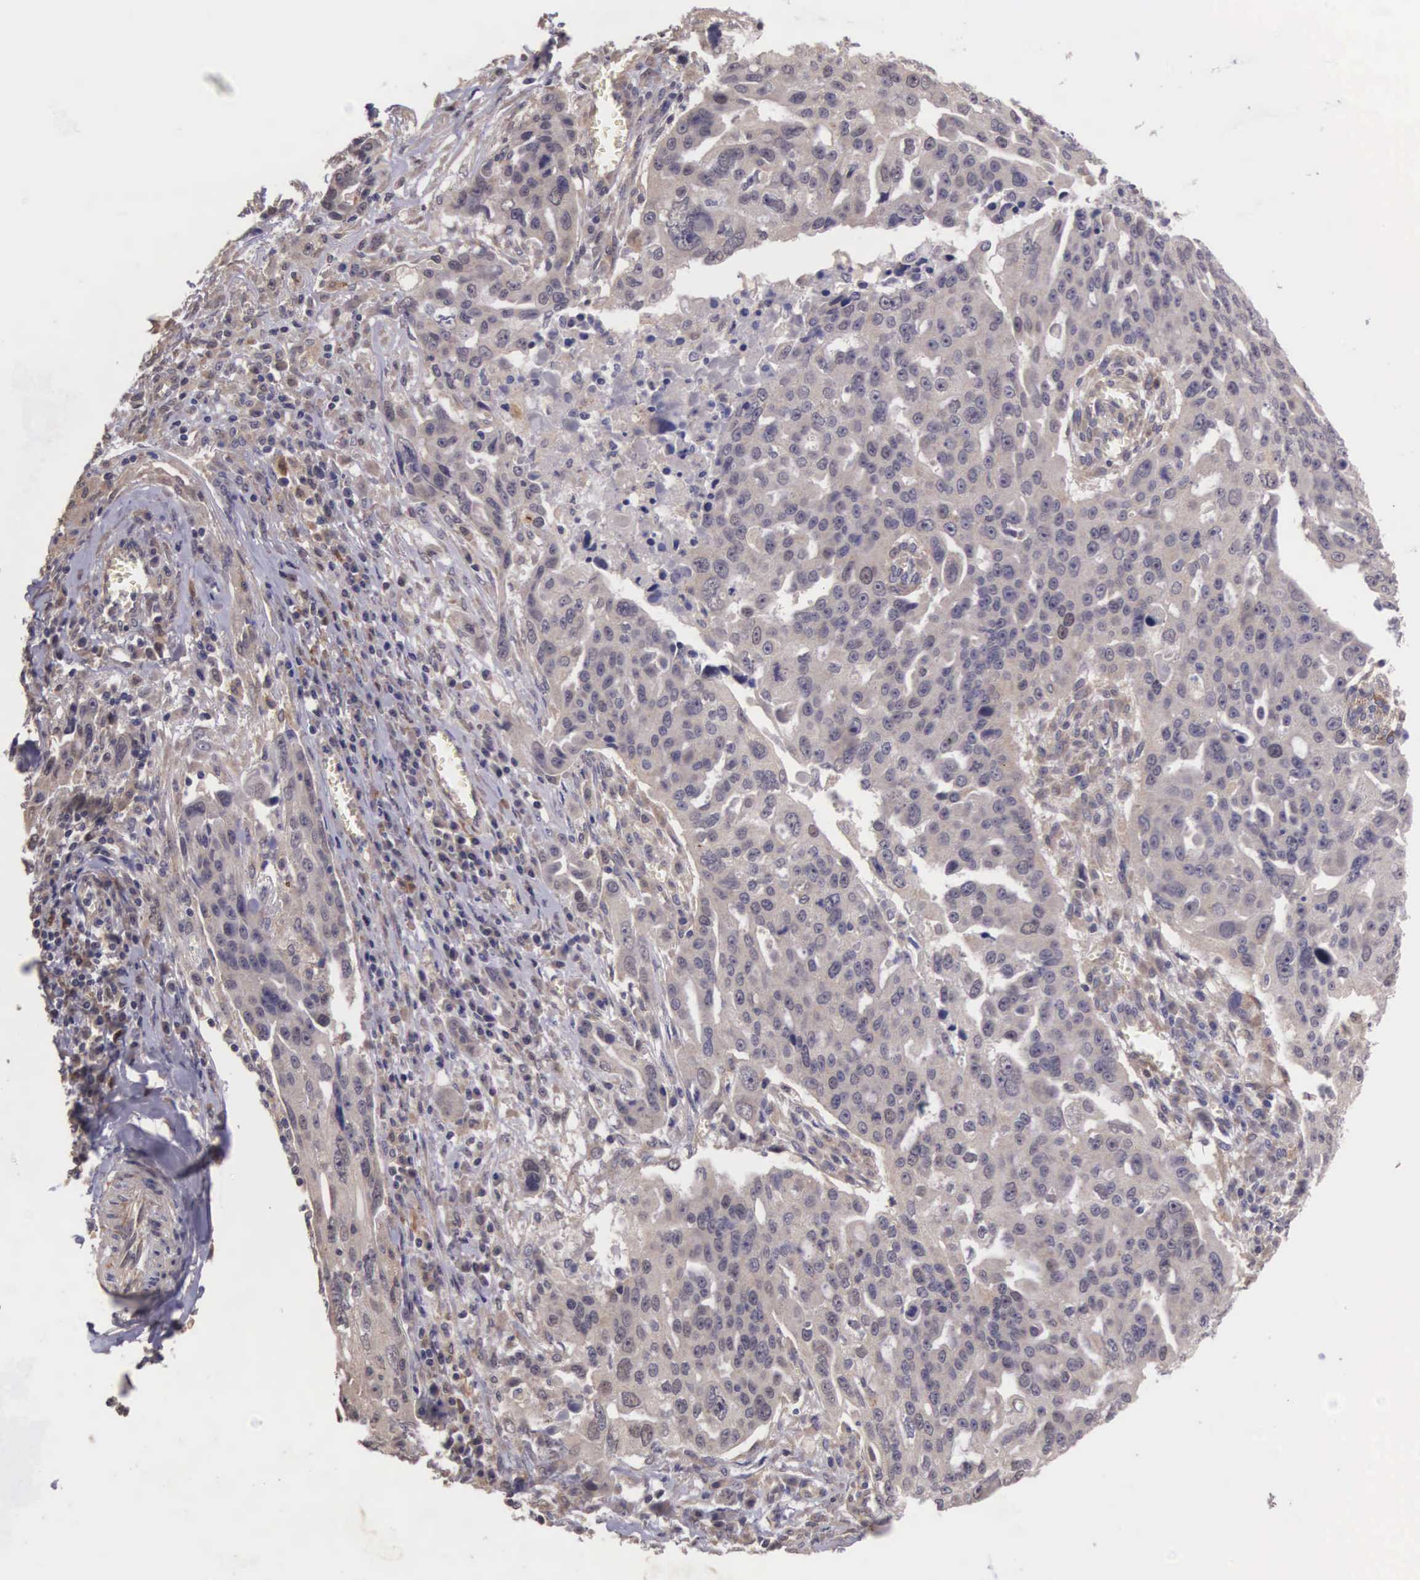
{"staining": {"intensity": "weak", "quantity": ">75%", "location": "cytoplasmic/membranous"}, "tissue": "ovarian cancer", "cell_type": "Tumor cells", "image_type": "cancer", "snomed": [{"axis": "morphology", "description": "Carcinoma, endometroid"}, {"axis": "topography", "description": "Ovary"}], "caption": "The micrograph demonstrates immunohistochemical staining of ovarian cancer. There is weak cytoplasmic/membranous expression is appreciated in approximately >75% of tumor cells. (IHC, brightfield microscopy, high magnification).", "gene": "CDC45", "patient": {"sex": "female", "age": 75}}